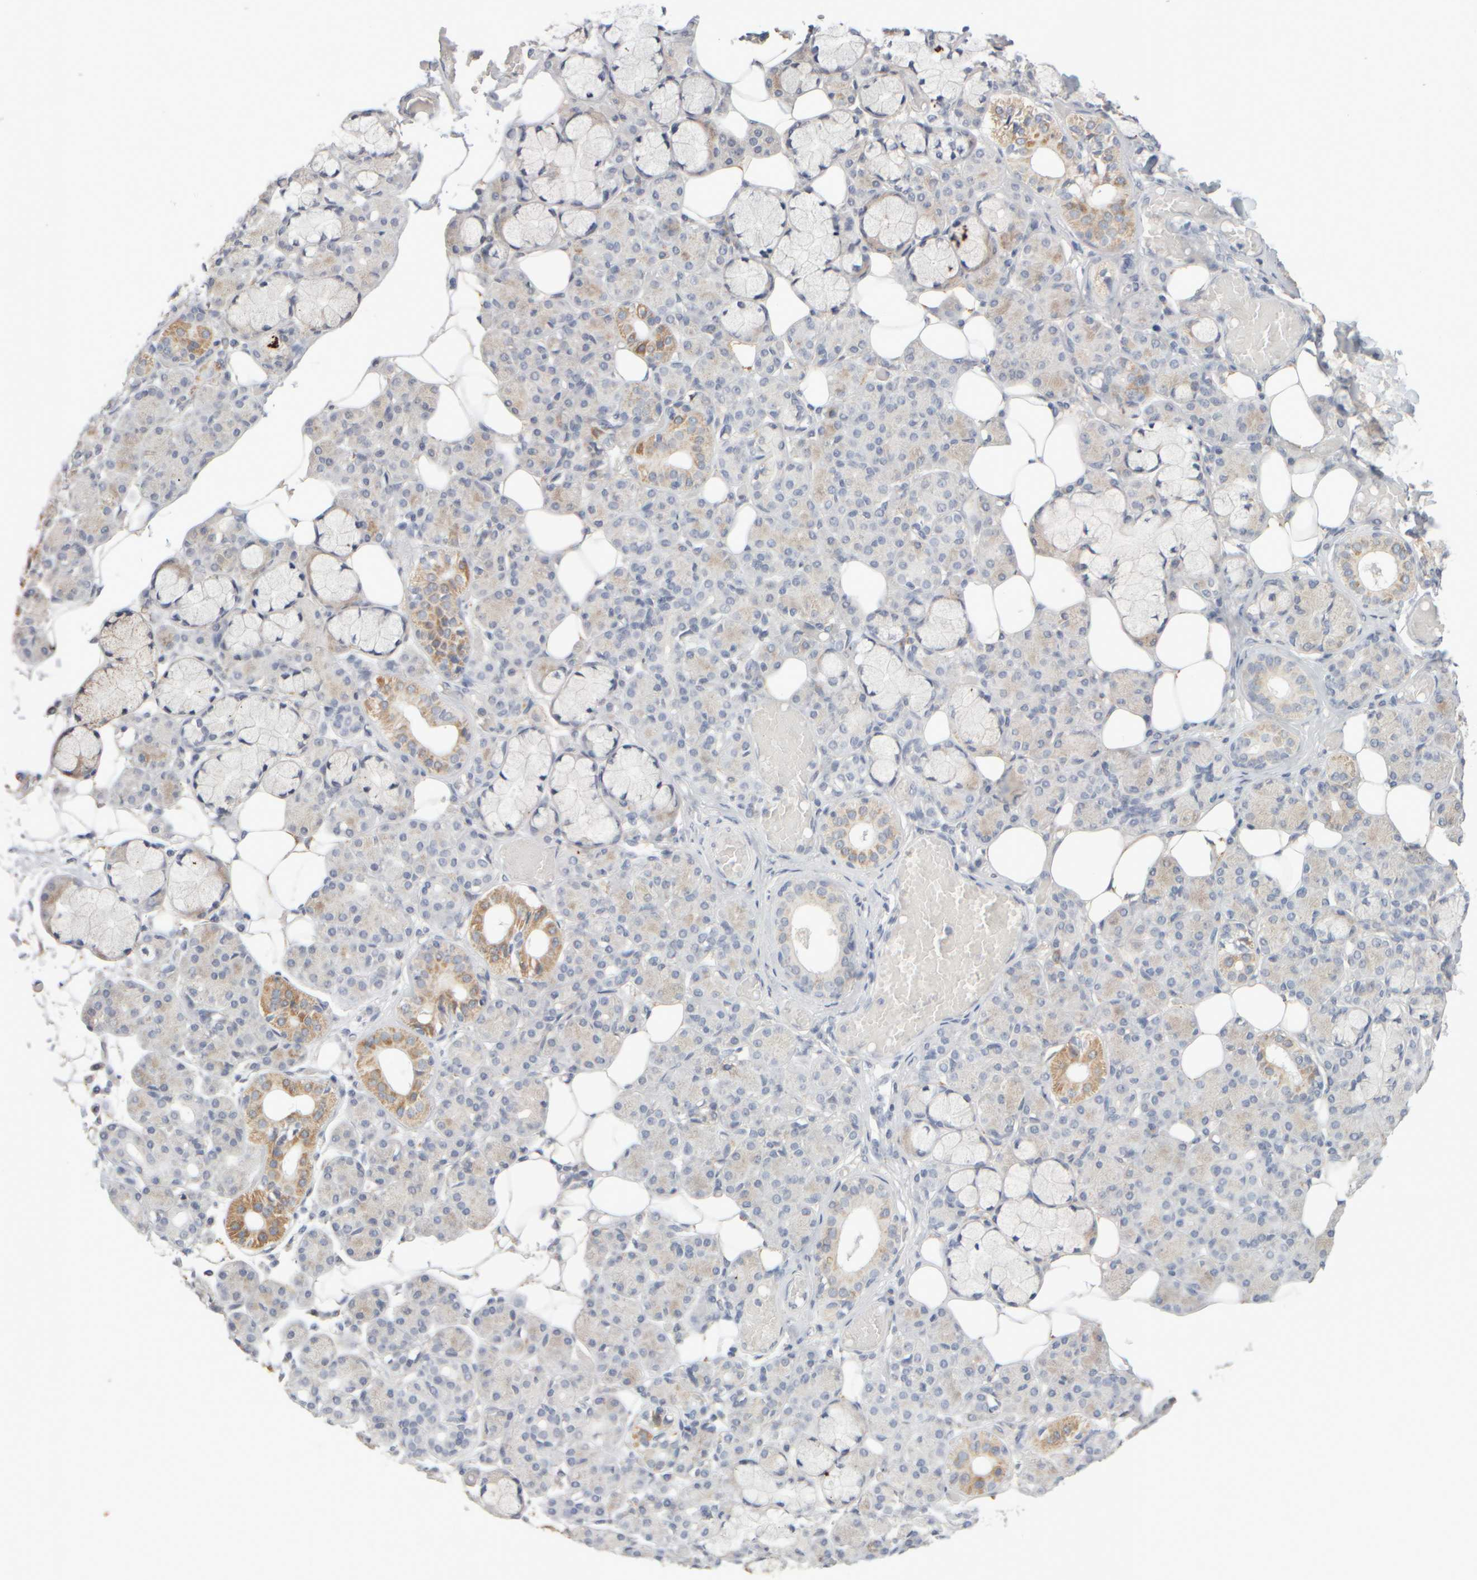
{"staining": {"intensity": "moderate", "quantity": "<25%", "location": "cytoplasmic/membranous"}, "tissue": "salivary gland", "cell_type": "Glandular cells", "image_type": "normal", "snomed": [{"axis": "morphology", "description": "Normal tissue, NOS"}, {"axis": "topography", "description": "Salivary gland"}], "caption": "A low amount of moderate cytoplasmic/membranous staining is identified in about <25% of glandular cells in unremarkable salivary gland. (IHC, brightfield microscopy, high magnification).", "gene": "ZNF112", "patient": {"sex": "male", "age": 63}}